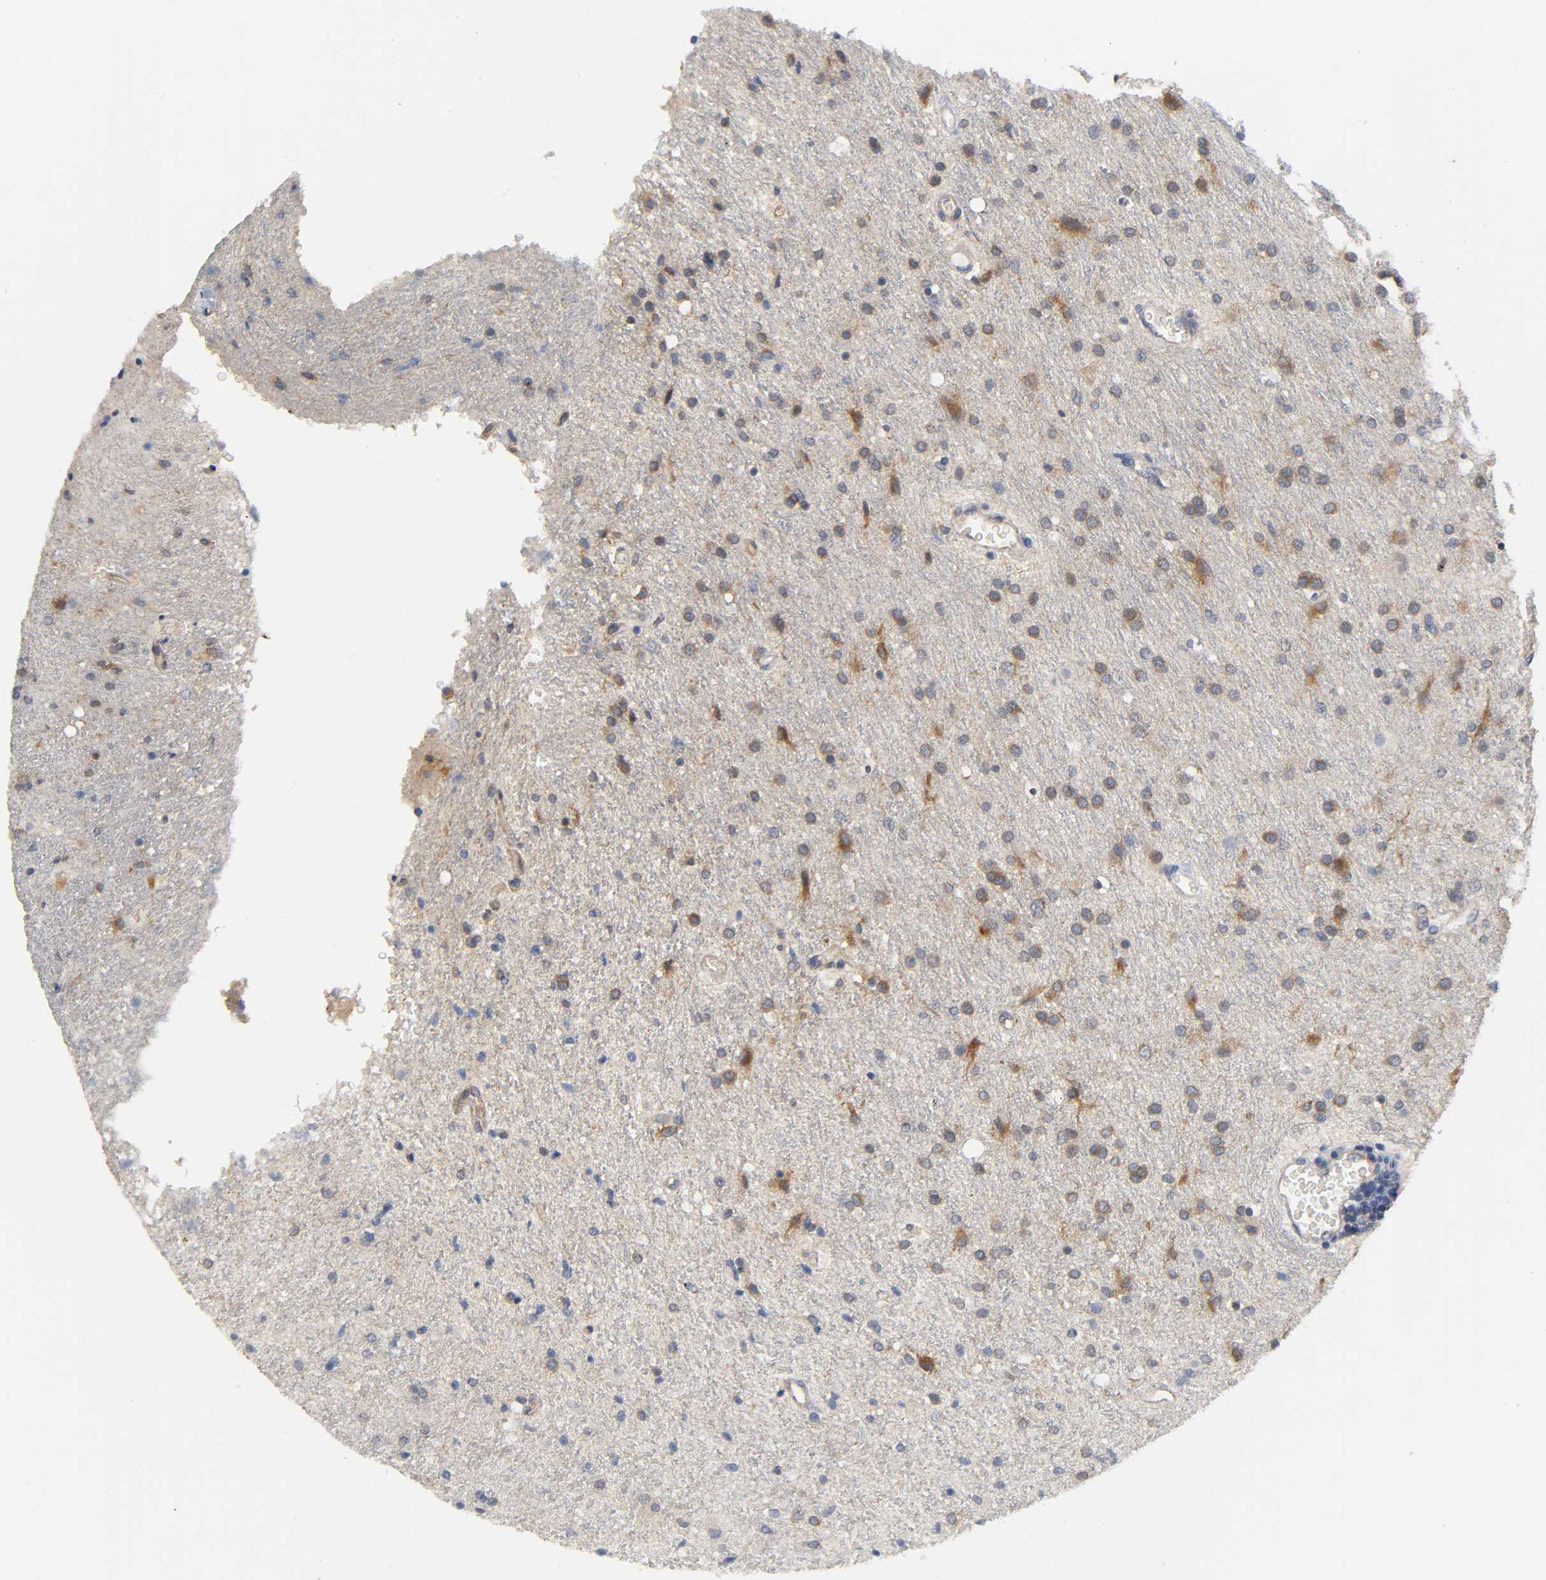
{"staining": {"intensity": "moderate", "quantity": ">75%", "location": "cytoplasmic/membranous"}, "tissue": "glioma", "cell_type": "Tumor cells", "image_type": "cancer", "snomed": [{"axis": "morphology", "description": "Normal tissue, NOS"}, {"axis": "morphology", "description": "Glioma, malignant, High grade"}, {"axis": "topography", "description": "Cerebral cortex"}], "caption": "Human glioma stained for a protein (brown) displays moderate cytoplasmic/membranous positive expression in about >75% of tumor cells.", "gene": "HDAC6", "patient": {"sex": "male", "age": 56}}